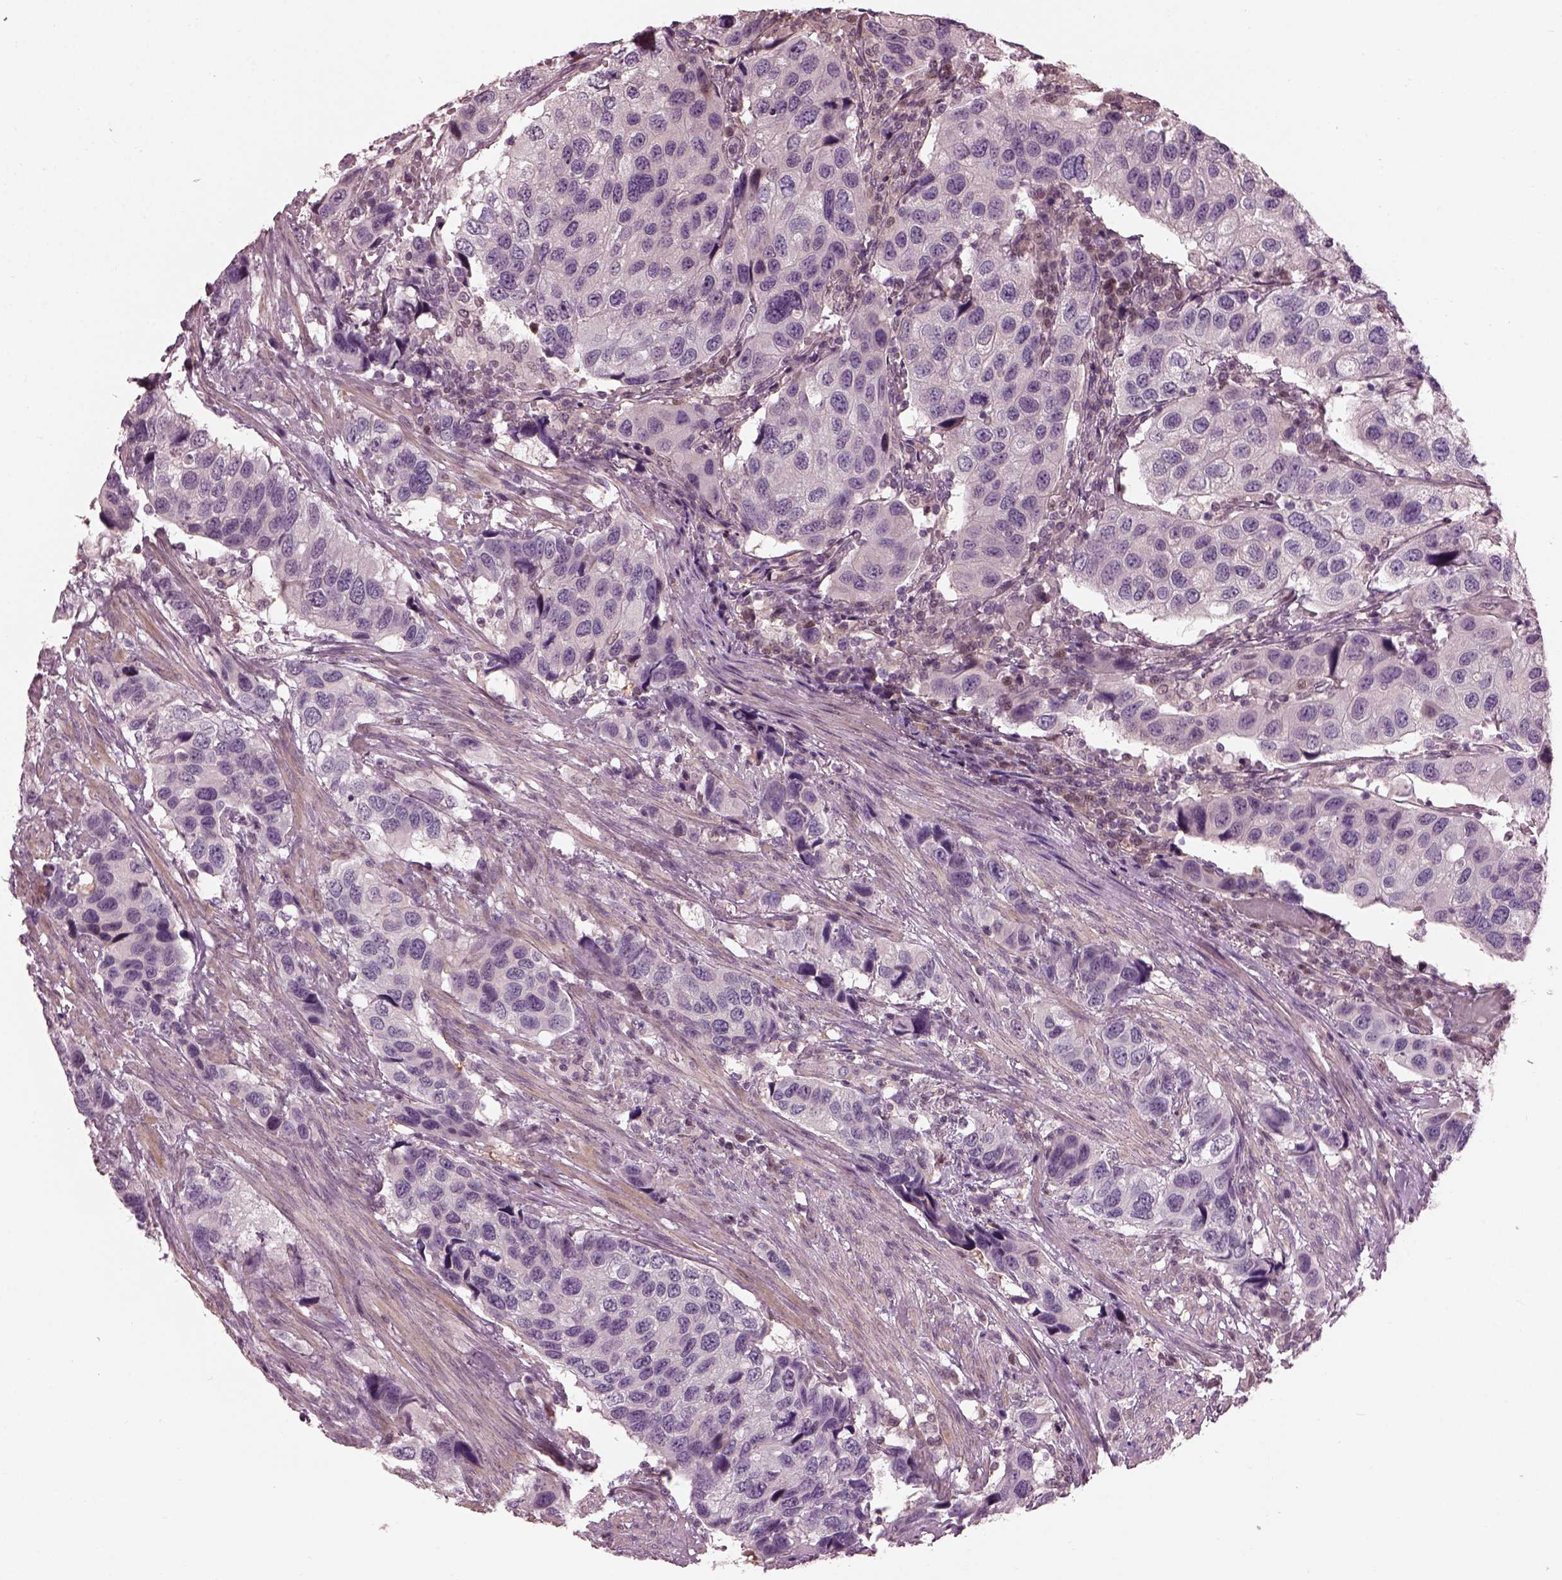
{"staining": {"intensity": "negative", "quantity": "none", "location": "none"}, "tissue": "urothelial cancer", "cell_type": "Tumor cells", "image_type": "cancer", "snomed": [{"axis": "morphology", "description": "Urothelial carcinoma, High grade"}, {"axis": "topography", "description": "Urinary bladder"}], "caption": "The micrograph reveals no significant staining in tumor cells of urothelial carcinoma (high-grade).", "gene": "BFSP1", "patient": {"sex": "male", "age": 79}}